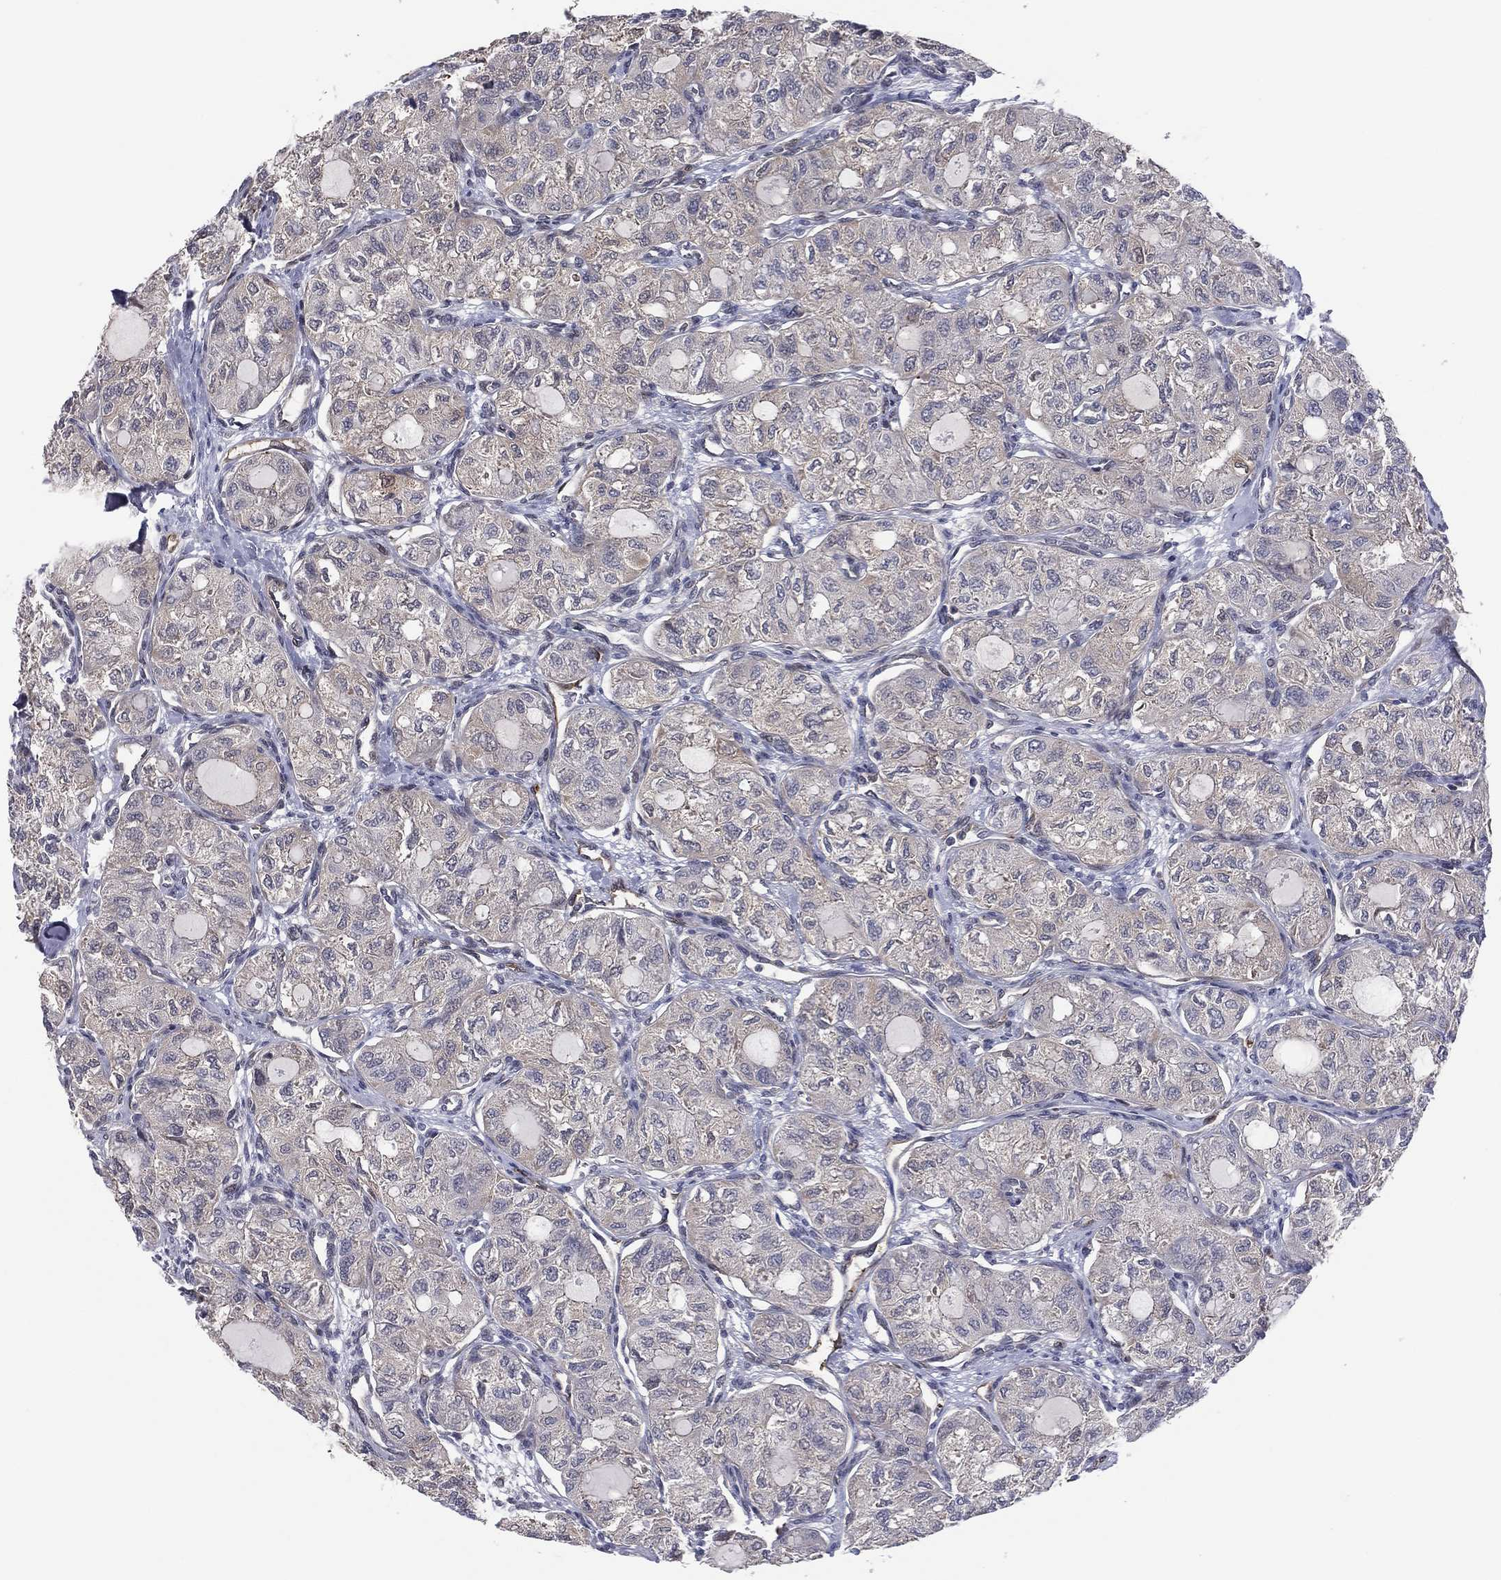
{"staining": {"intensity": "negative", "quantity": "none", "location": "none"}, "tissue": "thyroid cancer", "cell_type": "Tumor cells", "image_type": "cancer", "snomed": [{"axis": "morphology", "description": "Follicular adenoma carcinoma, NOS"}, {"axis": "topography", "description": "Thyroid gland"}], "caption": "This is an immunohistochemistry (IHC) histopathology image of human follicular adenoma carcinoma (thyroid). There is no positivity in tumor cells.", "gene": "SNCG", "patient": {"sex": "male", "age": 75}}